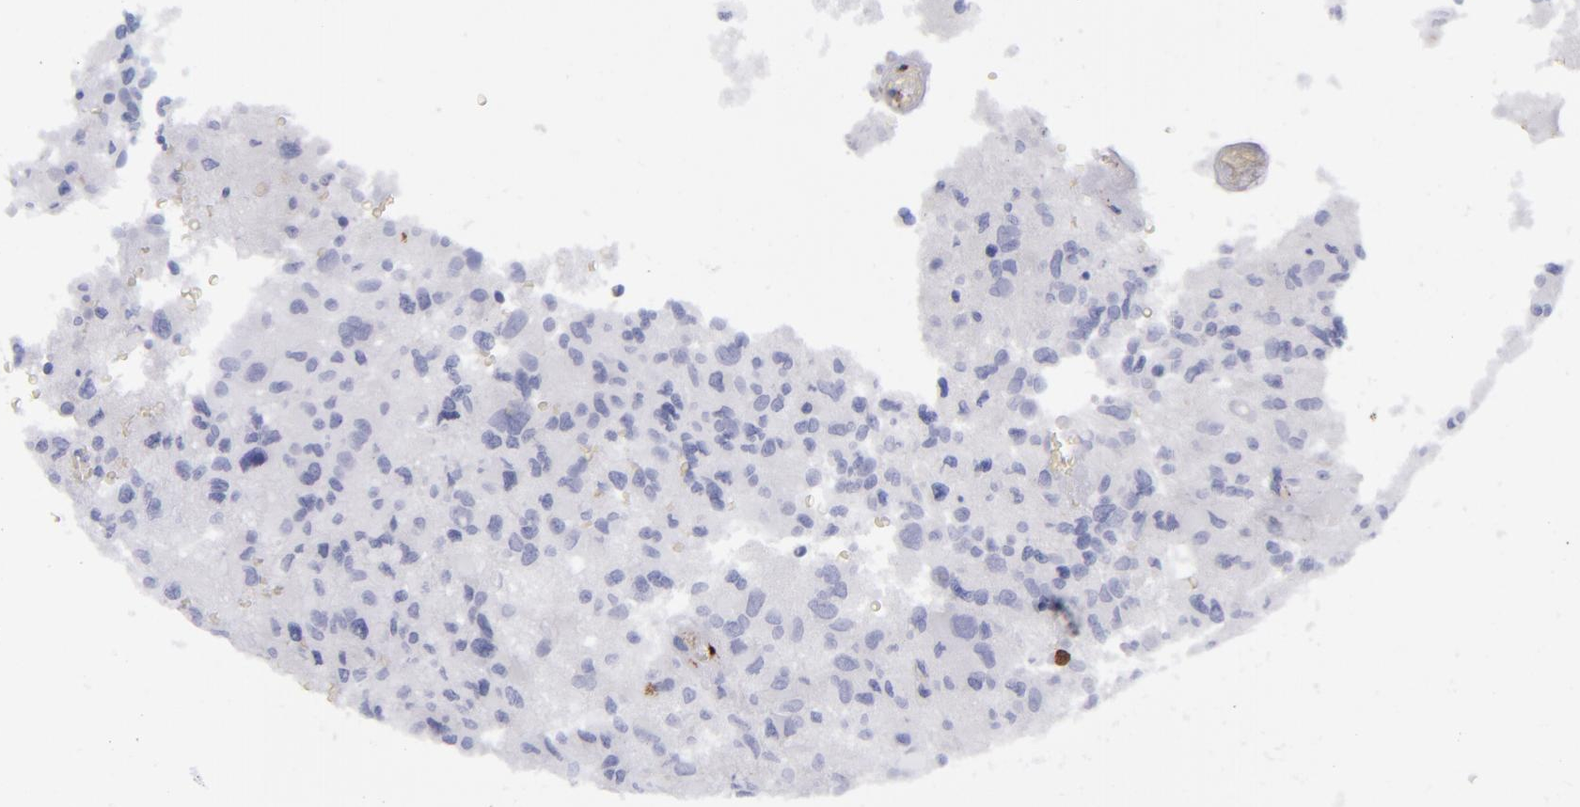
{"staining": {"intensity": "negative", "quantity": "none", "location": "none"}, "tissue": "glioma", "cell_type": "Tumor cells", "image_type": "cancer", "snomed": [{"axis": "morphology", "description": "Glioma, malignant, High grade"}, {"axis": "topography", "description": "Brain"}], "caption": "Immunohistochemistry (IHC) micrograph of neoplastic tissue: glioma stained with DAB reveals no significant protein expression in tumor cells.", "gene": "CD27", "patient": {"sex": "male", "age": 69}}